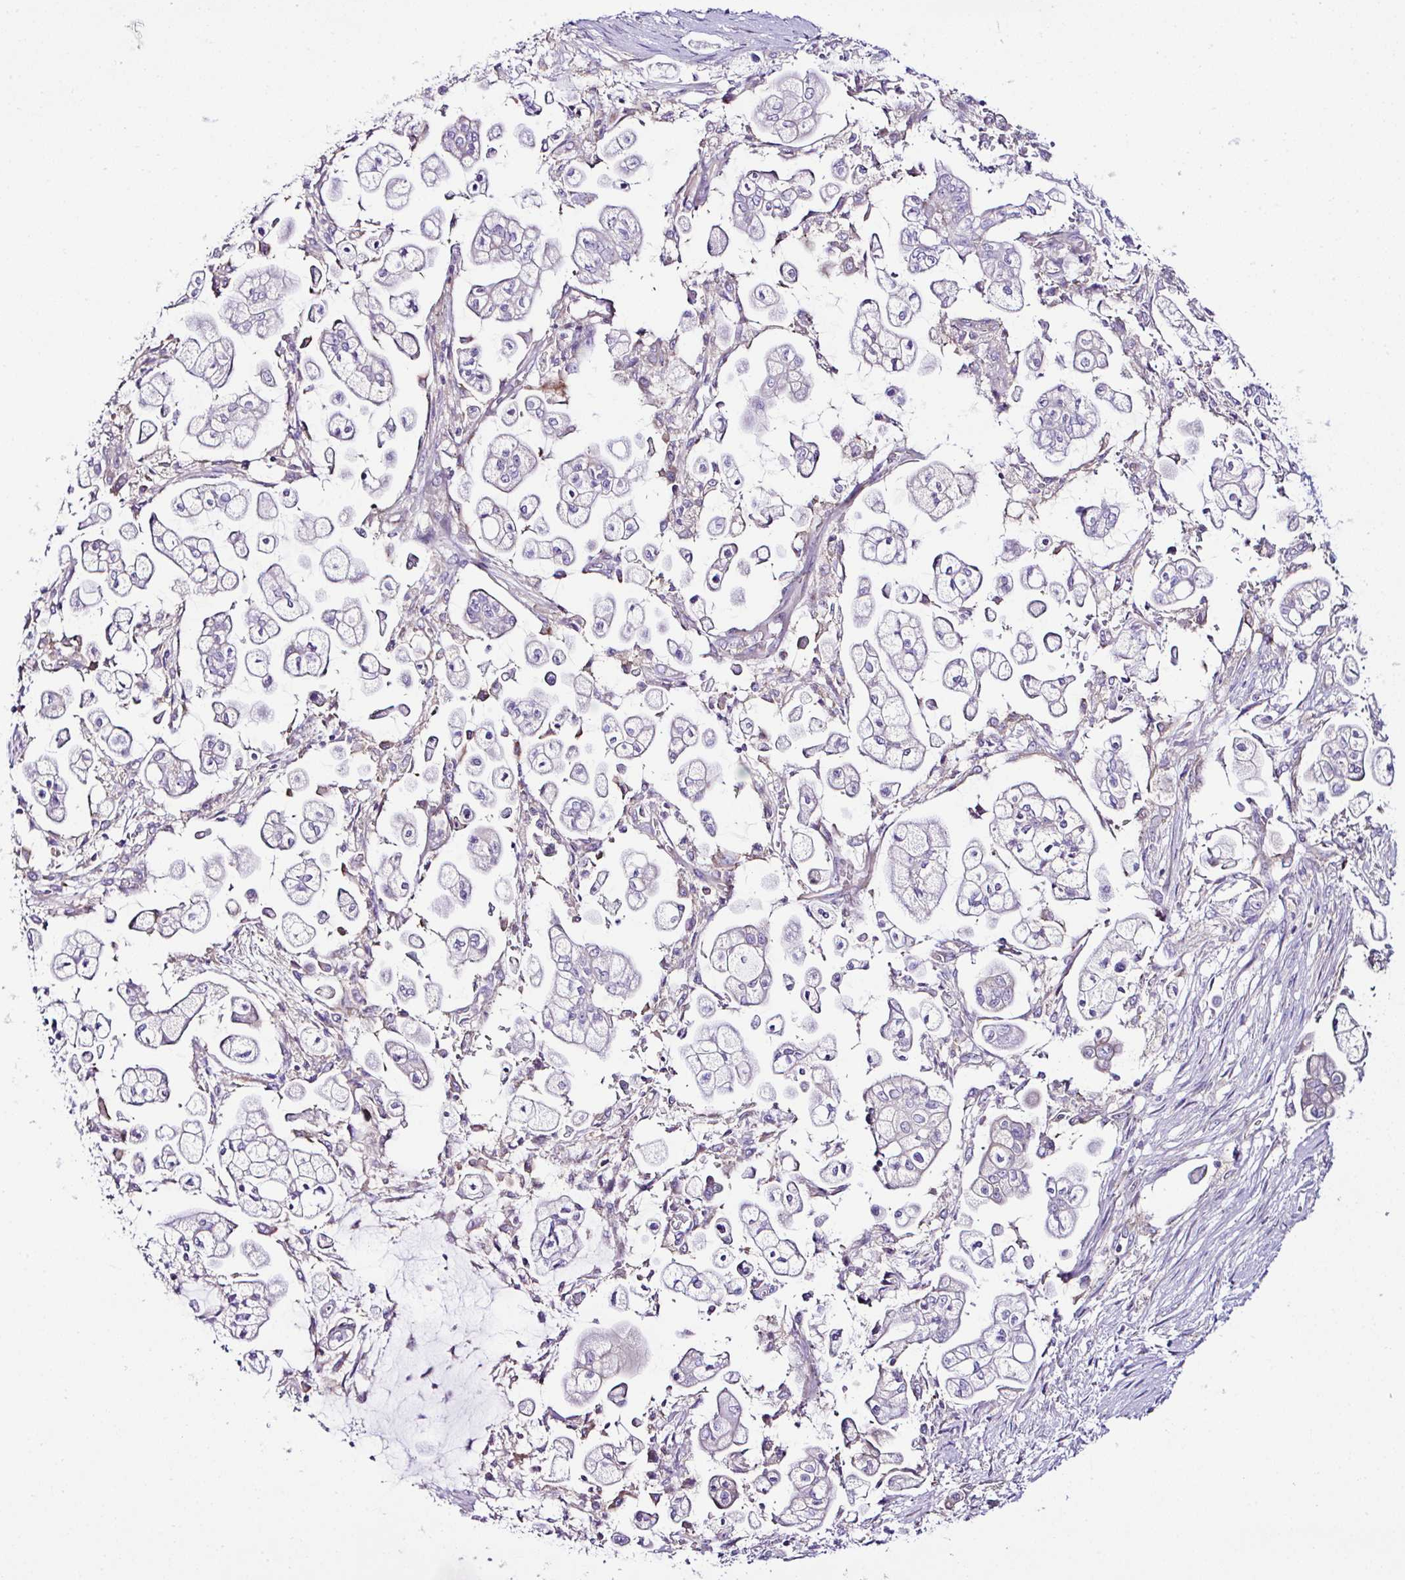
{"staining": {"intensity": "negative", "quantity": "none", "location": "none"}, "tissue": "pancreatic cancer", "cell_type": "Tumor cells", "image_type": "cancer", "snomed": [{"axis": "morphology", "description": "Adenocarcinoma, NOS"}, {"axis": "topography", "description": "Pancreas"}], "caption": "Immunohistochemistry (IHC) photomicrograph of neoplastic tissue: human adenocarcinoma (pancreatic) stained with DAB displays no significant protein staining in tumor cells.", "gene": "OR4P4", "patient": {"sex": "female", "age": 69}}